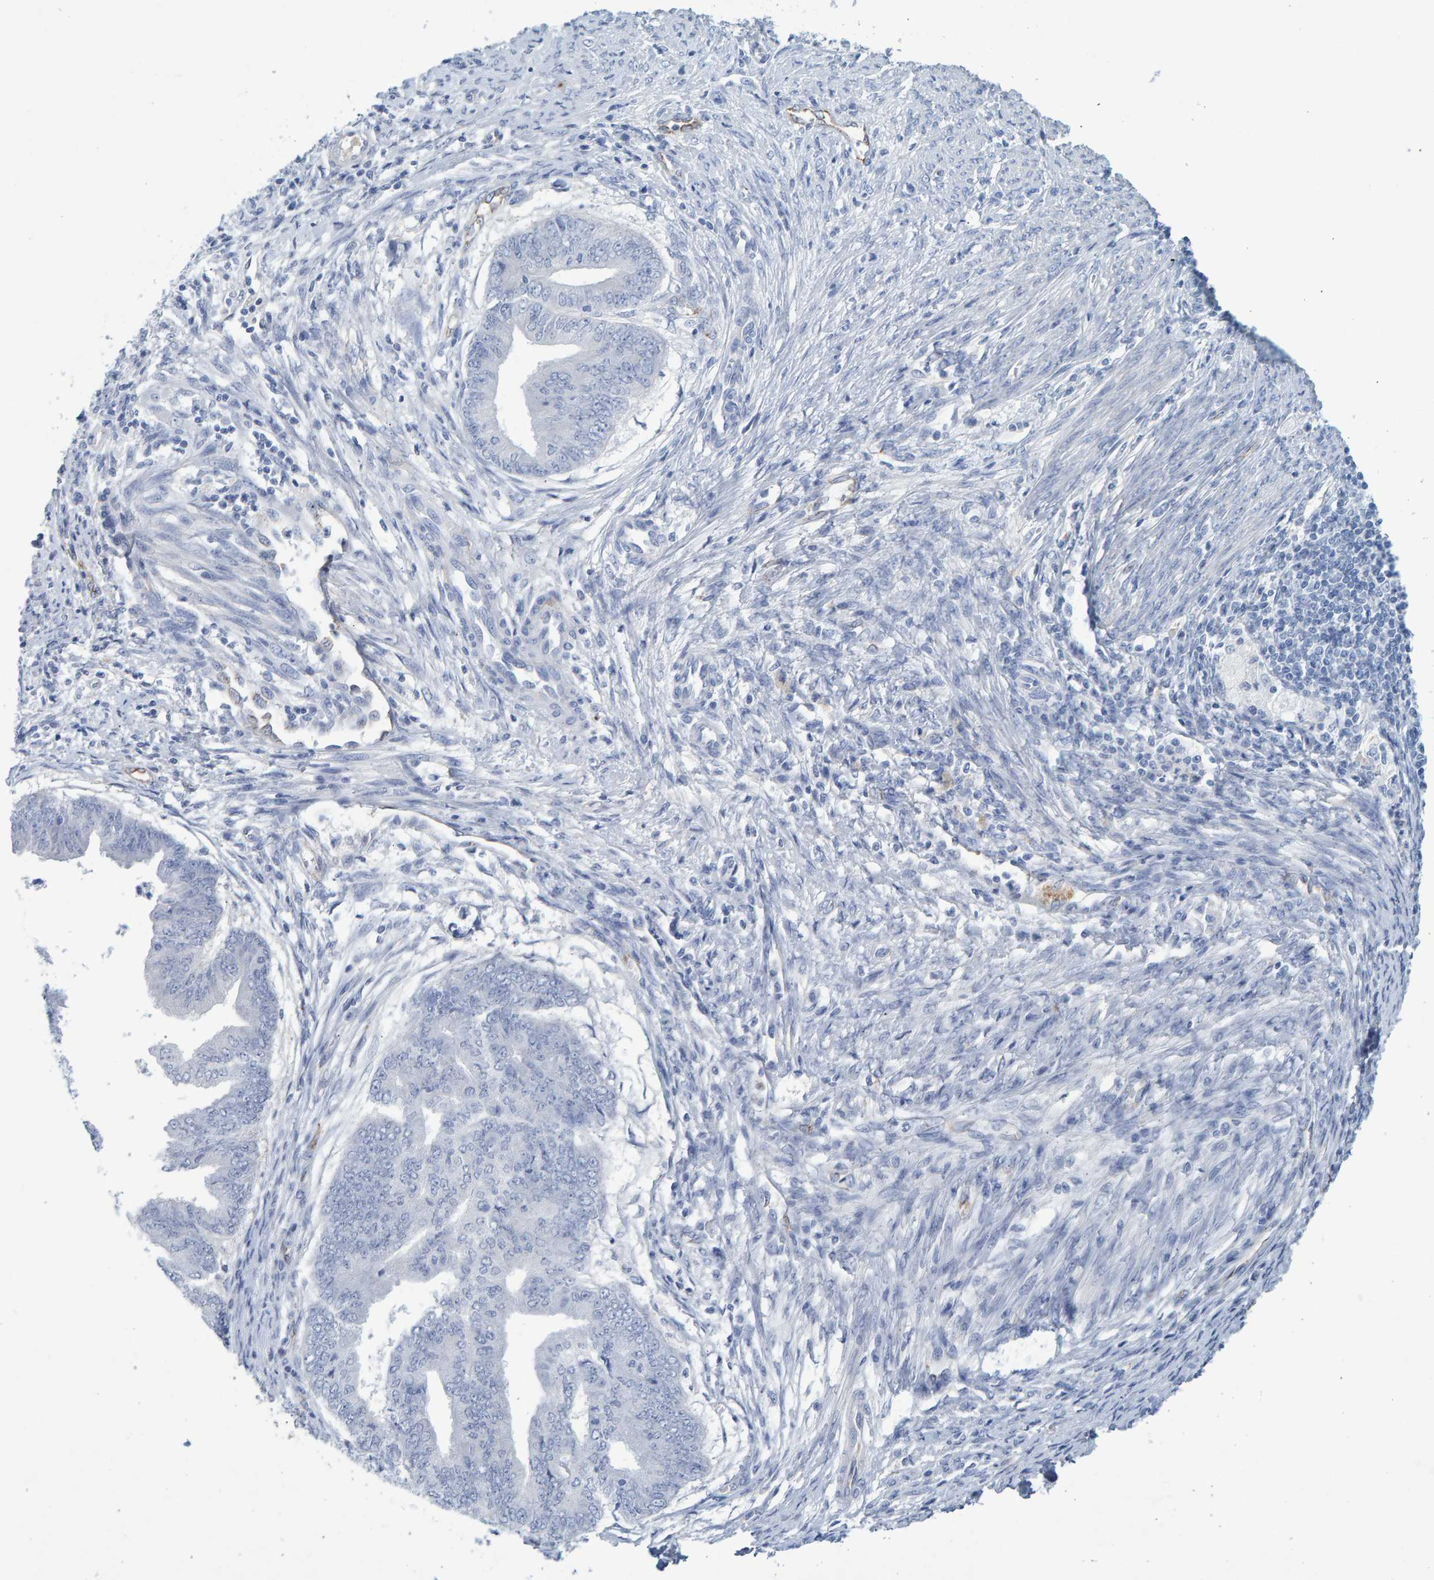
{"staining": {"intensity": "negative", "quantity": "none", "location": "none"}, "tissue": "endometrial cancer", "cell_type": "Tumor cells", "image_type": "cancer", "snomed": [{"axis": "morphology", "description": "Polyp, NOS"}, {"axis": "morphology", "description": "Adenocarcinoma, NOS"}, {"axis": "morphology", "description": "Adenoma, NOS"}, {"axis": "topography", "description": "Endometrium"}], "caption": "An image of human endometrial cancer (adenoma) is negative for staining in tumor cells.", "gene": "SLC34A3", "patient": {"sex": "female", "age": 79}}